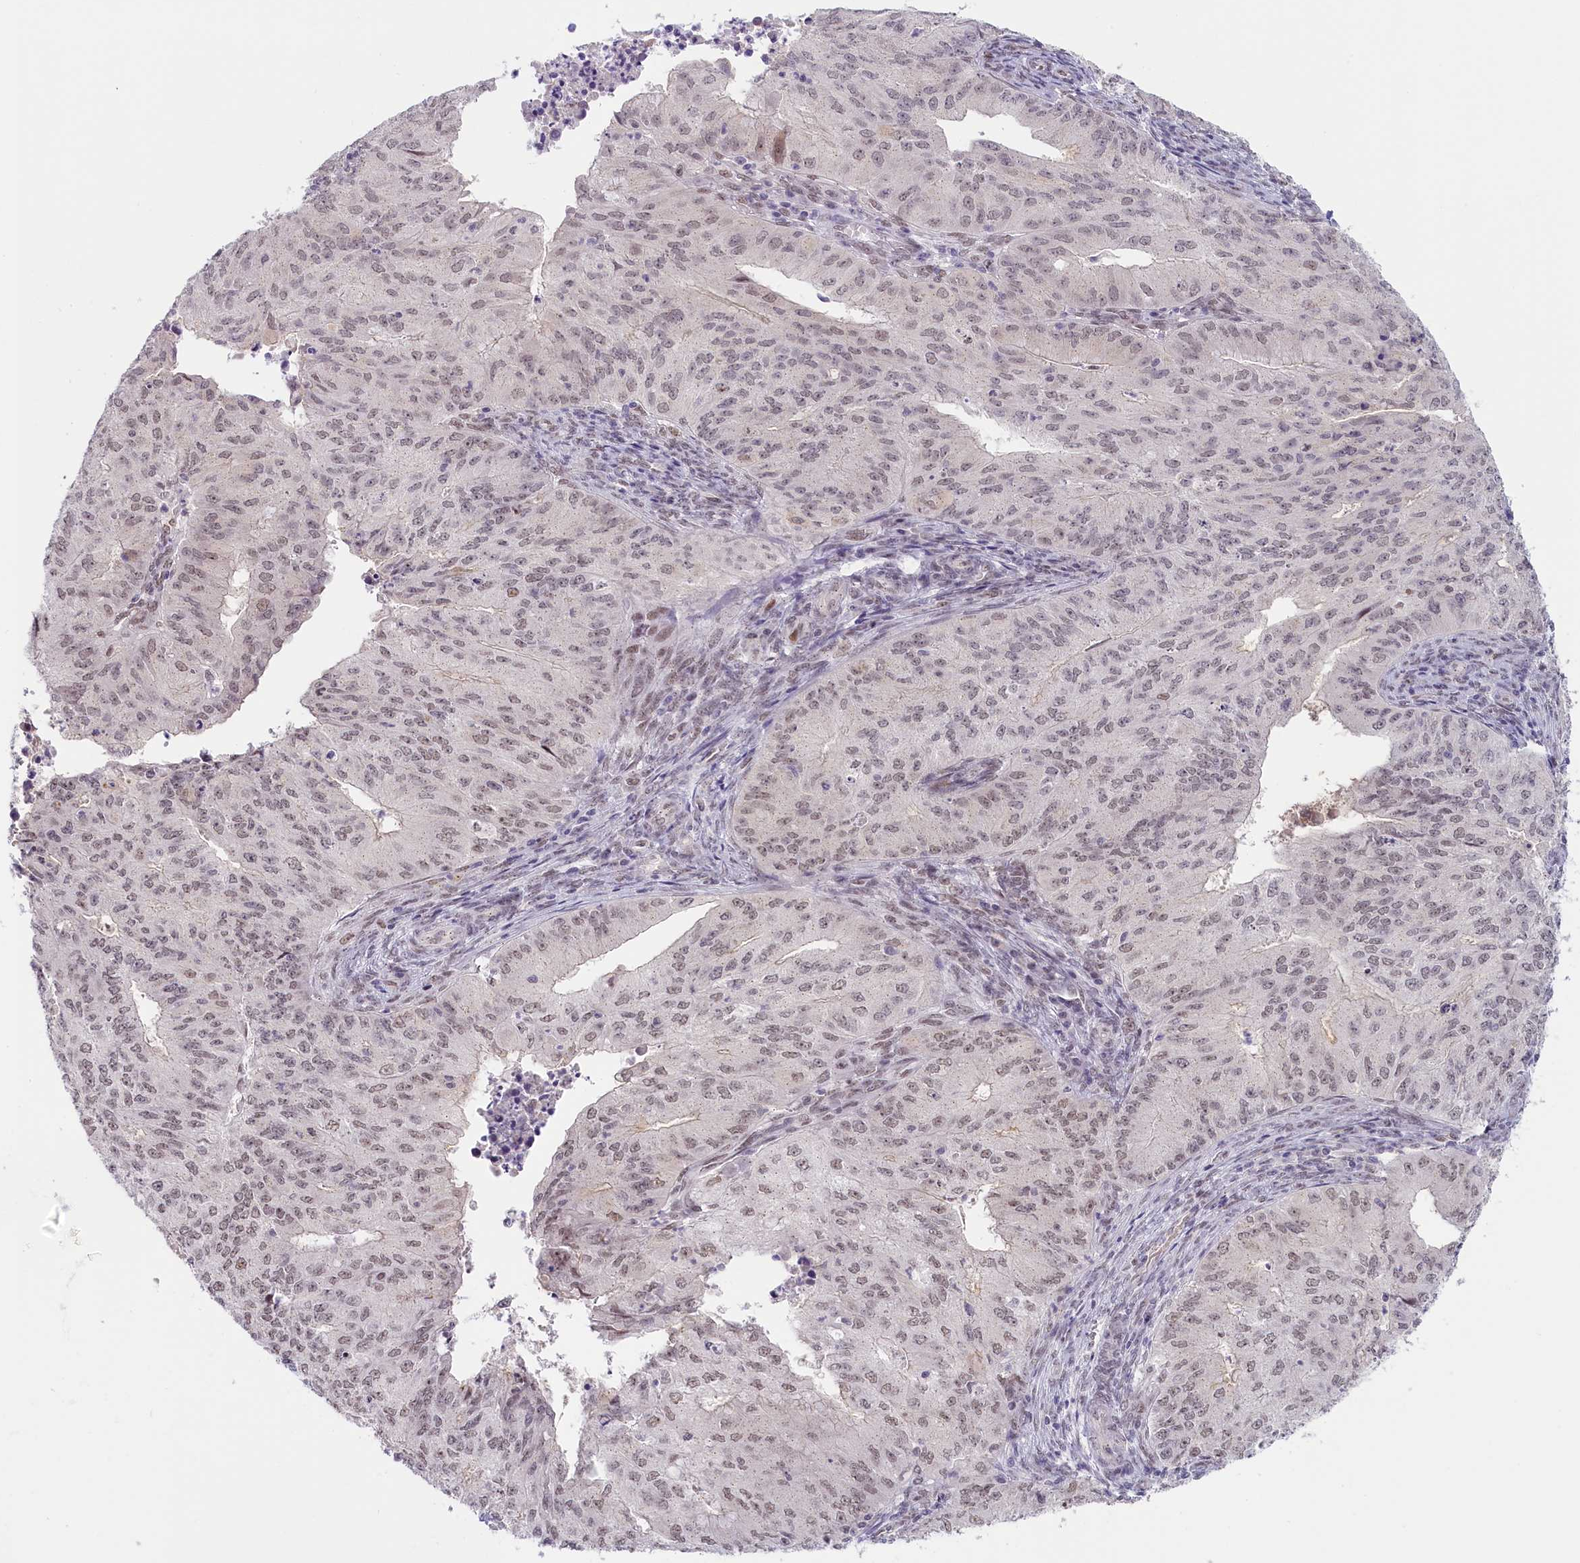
{"staining": {"intensity": "weak", "quantity": ">75%", "location": "nuclear"}, "tissue": "endometrial cancer", "cell_type": "Tumor cells", "image_type": "cancer", "snomed": [{"axis": "morphology", "description": "Adenocarcinoma, NOS"}, {"axis": "topography", "description": "Endometrium"}], "caption": "Protein staining displays weak nuclear positivity in about >75% of tumor cells in endometrial cancer (adenocarcinoma).", "gene": "SEC31B", "patient": {"sex": "female", "age": 50}}